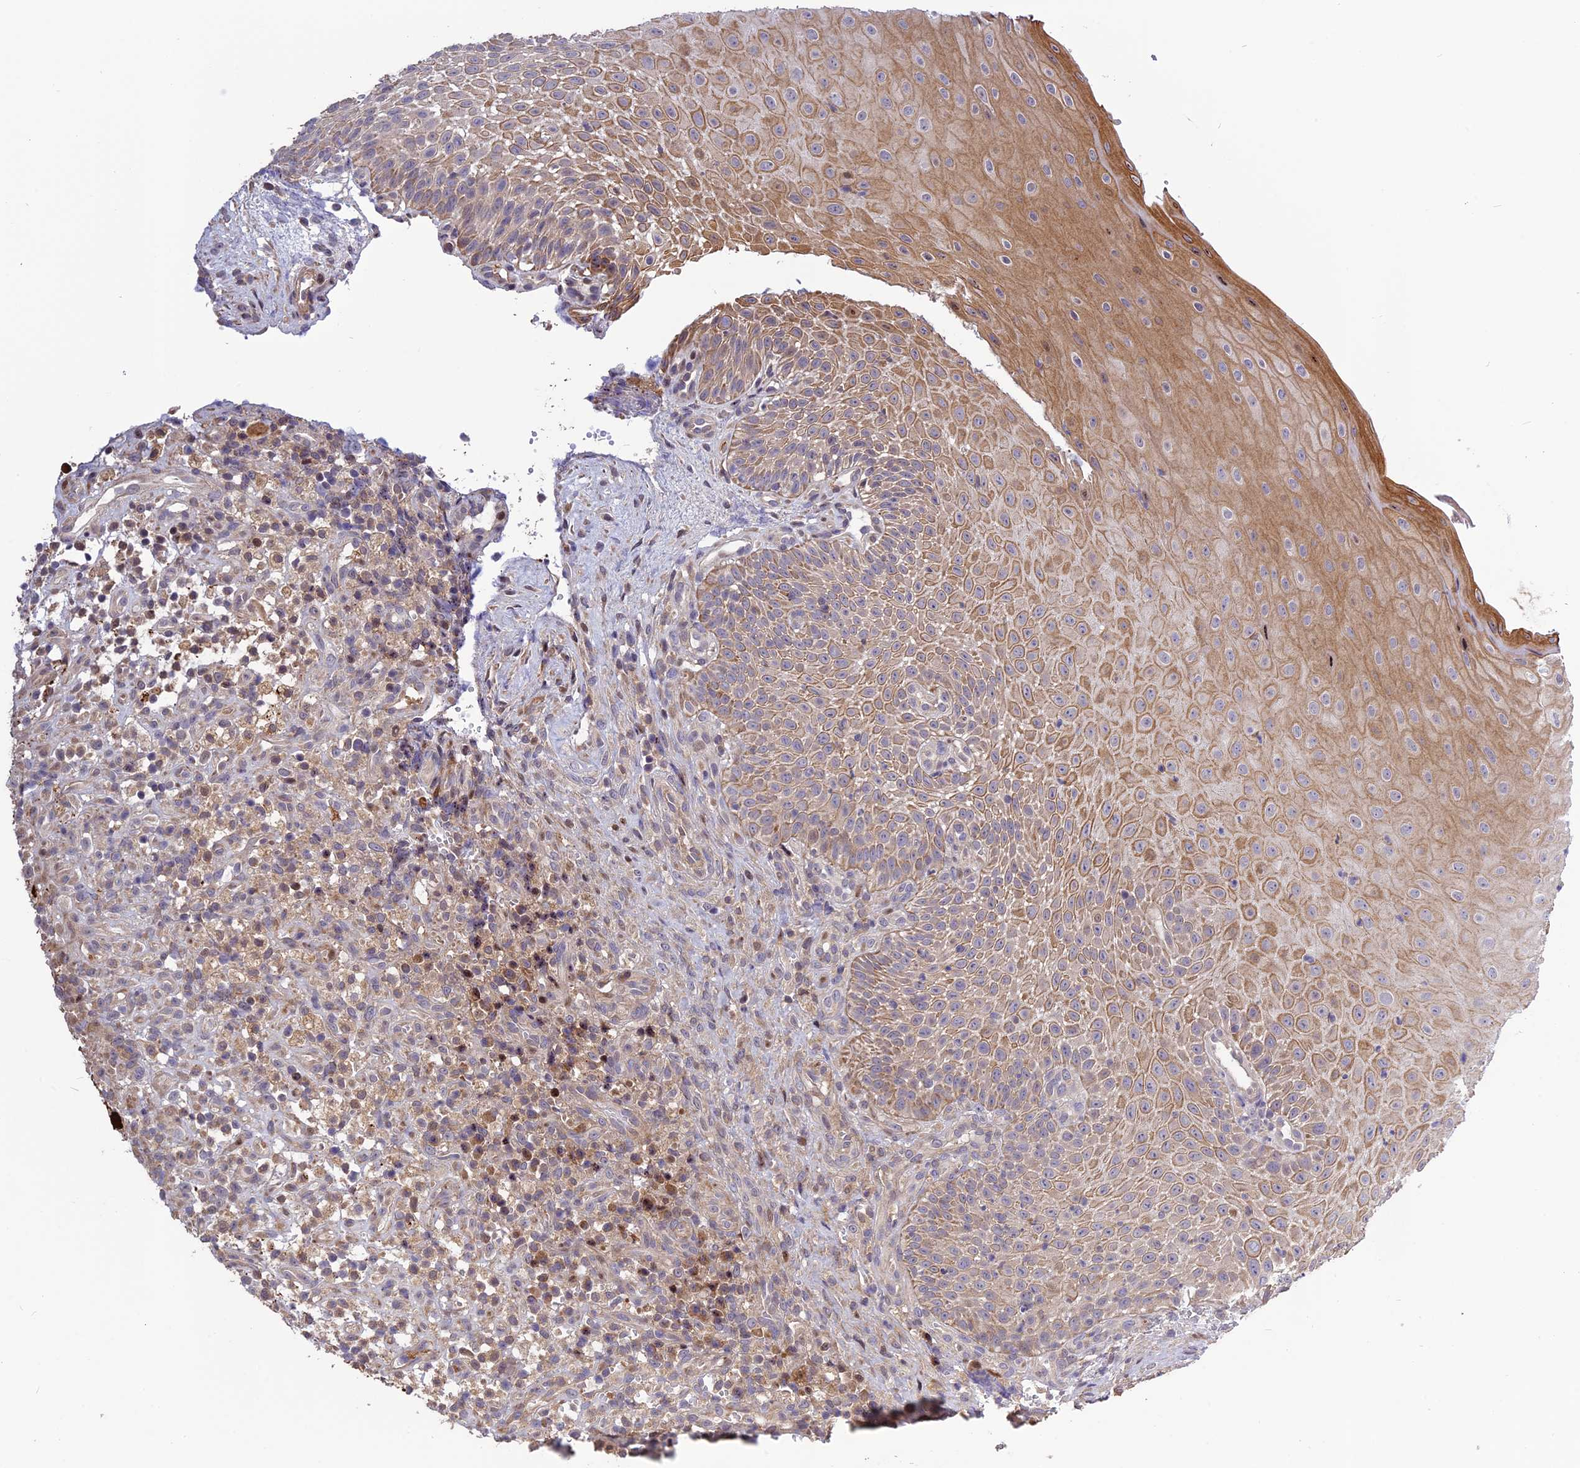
{"staining": {"intensity": "moderate", "quantity": ">75%", "location": "cytoplasmic/membranous"}, "tissue": "oral mucosa", "cell_type": "Squamous epithelial cells", "image_type": "normal", "snomed": [{"axis": "morphology", "description": "Normal tissue, NOS"}, {"axis": "topography", "description": "Oral tissue"}], "caption": "Protein expression analysis of unremarkable oral mucosa shows moderate cytoplasmic/membranous positivity in approximately >75% of squamous epithelial cells.", "gene": "SPG21", "patient": {"sex": "female", "age": 13}}